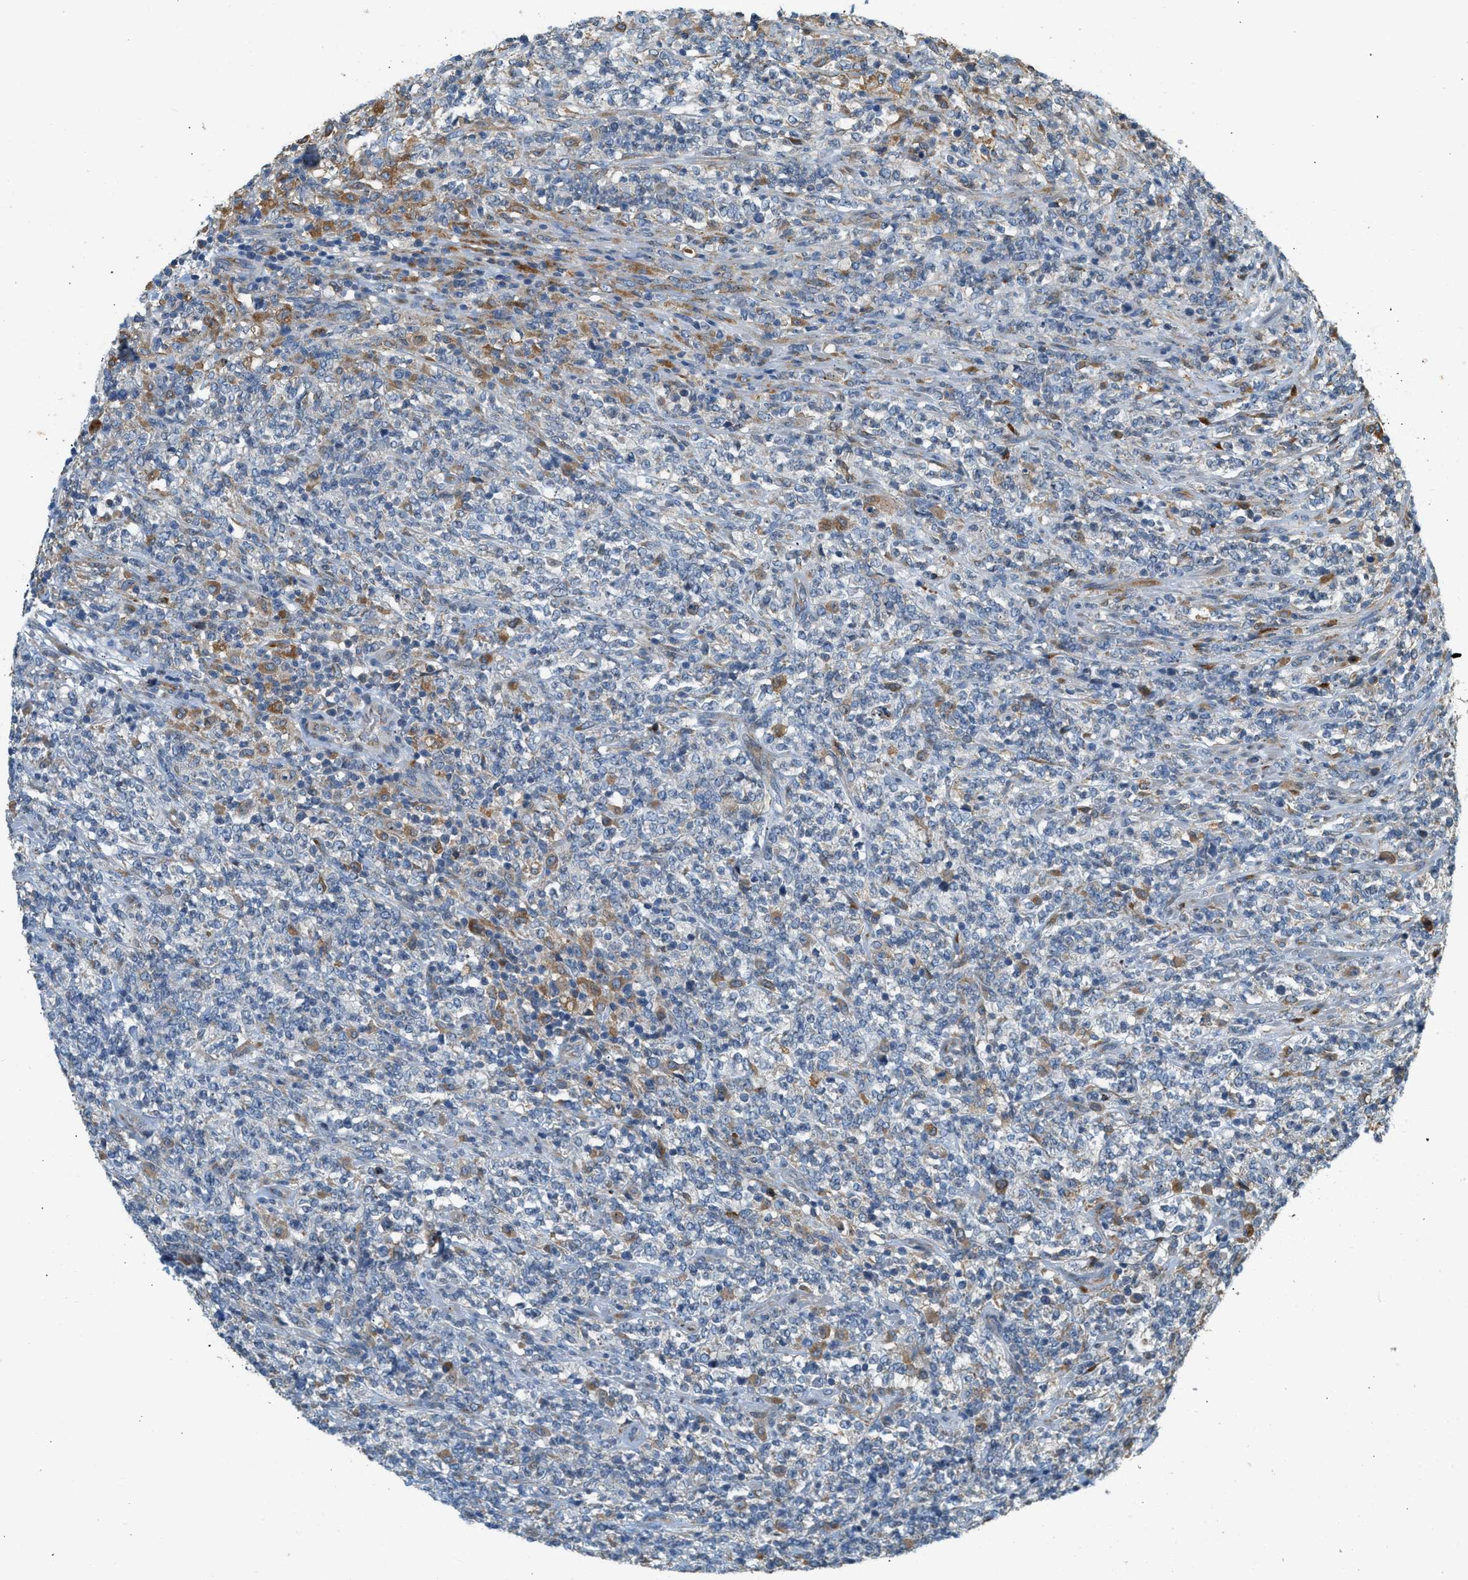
{"staining": {"intensity": "negative", "quantity": "none", "location": "none"}, "tissue": "lymphoma", "cell_type": "Tumor cells", "image_type": "cancer", "snomed": [{"axis": "morphology", "description": "Malignant lymphoma, non-Hodgkin's type, High grade"}, {"axis": "topography", "description": "Soft tissue"}], "caption": "High magnification brightfield microscopy of lymphoma stained with DAB (3,3'-diaminobenzidine) (brown) and counterstained with hematoxylin (blue): tumor cells show no significant expression.", "gene": "CTSB", "patient": {"sex": "male", "age": 18}}